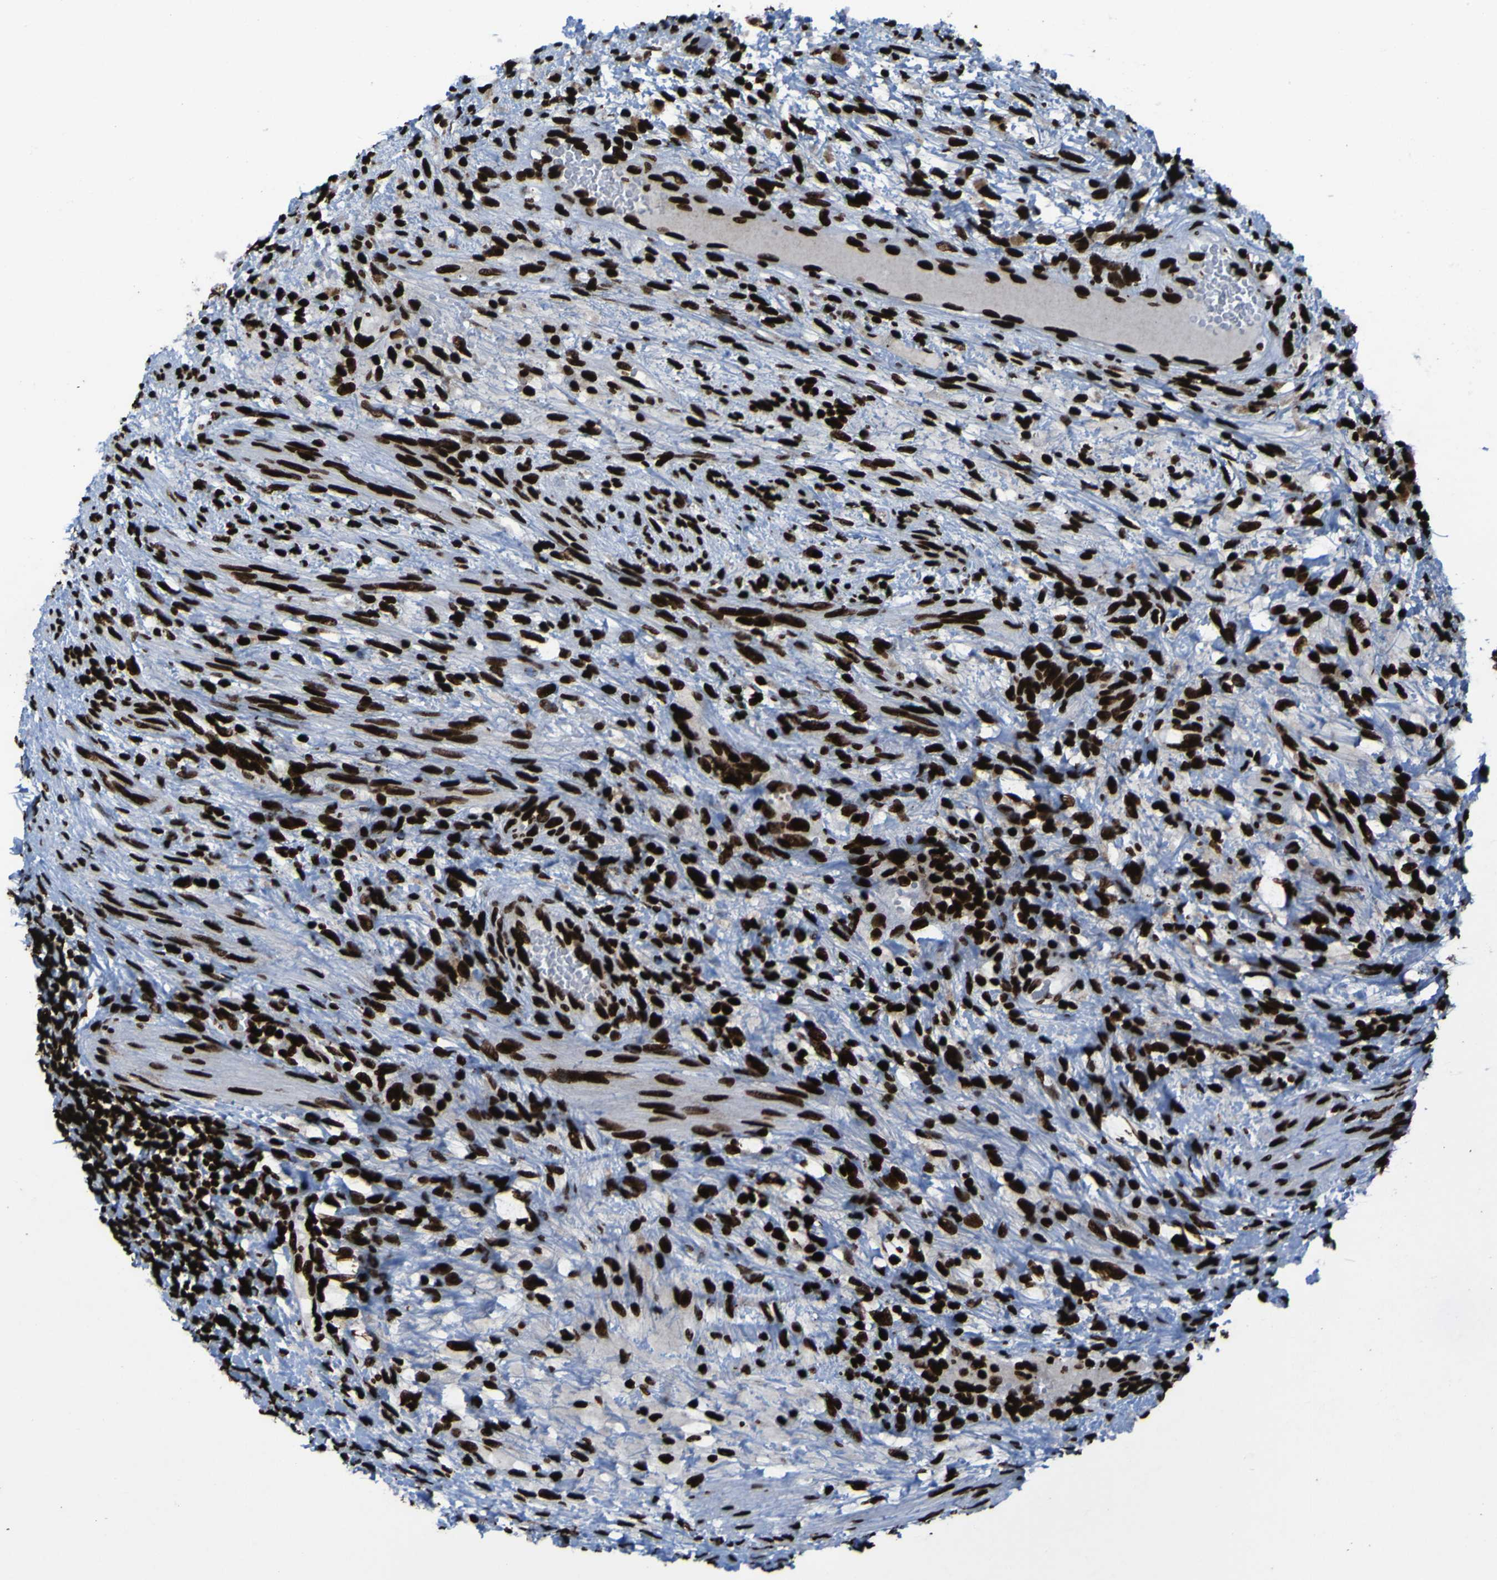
{"staining": {"intensity": "strong", "quantity": ">75%", "location": "nuclear"}, "tissue": "testis cancer", "cell_type": "Tumor cells", "image_type": "cancer", "snomed": [{"axis": "morphology", "description": "Carcinoma, Embryonal, NOS"}, {"axis": "topography", "description": "Testis"}], "caption": "Protein analysis of testis cancer (embryonal carcinoma) tissue exhibits strong nuclear staining in approximately >75% of tumor cells. The staining was performed using DAB (3,3'-diaminobenzidine), with brown indicating positive protein expression. Nuclei are stained blue with hematoxylin.", "gene": "NPM1", "patient": {"sex": "male", "age": 26}}